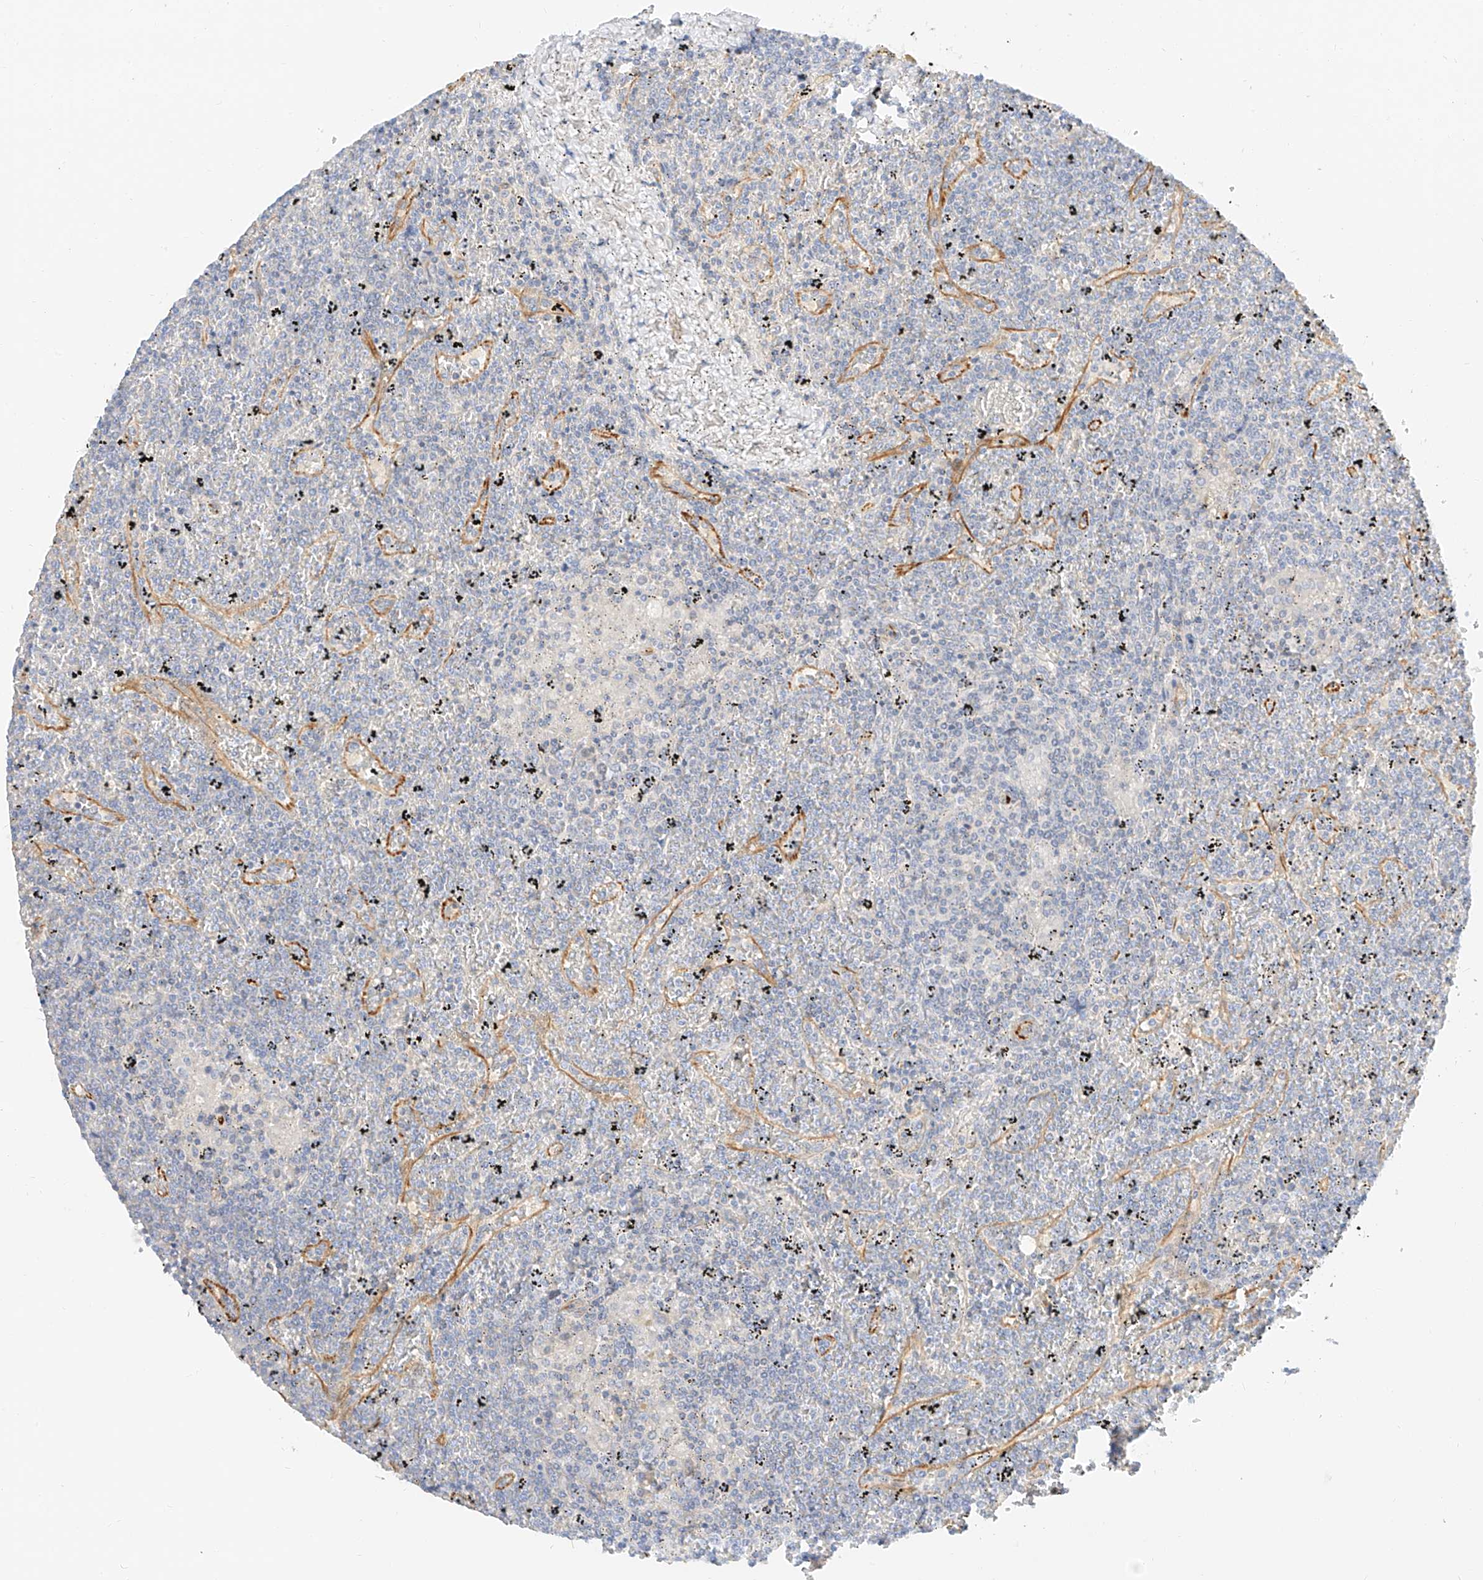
{"staining": {"intensity": "negative", "quantity": "none", "location": "none"}, "tissue": "lymphoma", "cell_type": "Tumor cells", "image_type": "cancer", "snomed": [{"axis": "morphology", "description": "Malignant lymphoma, non-Hodgkin's type, Low grade"}, {"axis": "topography", "description": "Spleen"}], "caption": "IHC histopathology image of neoplastic tissue: lymphoma stained with DAB displays no significant protein expression in tumor cells.", "gene": "CDCP2", "patient": {"sex": "female", "age": 19}}